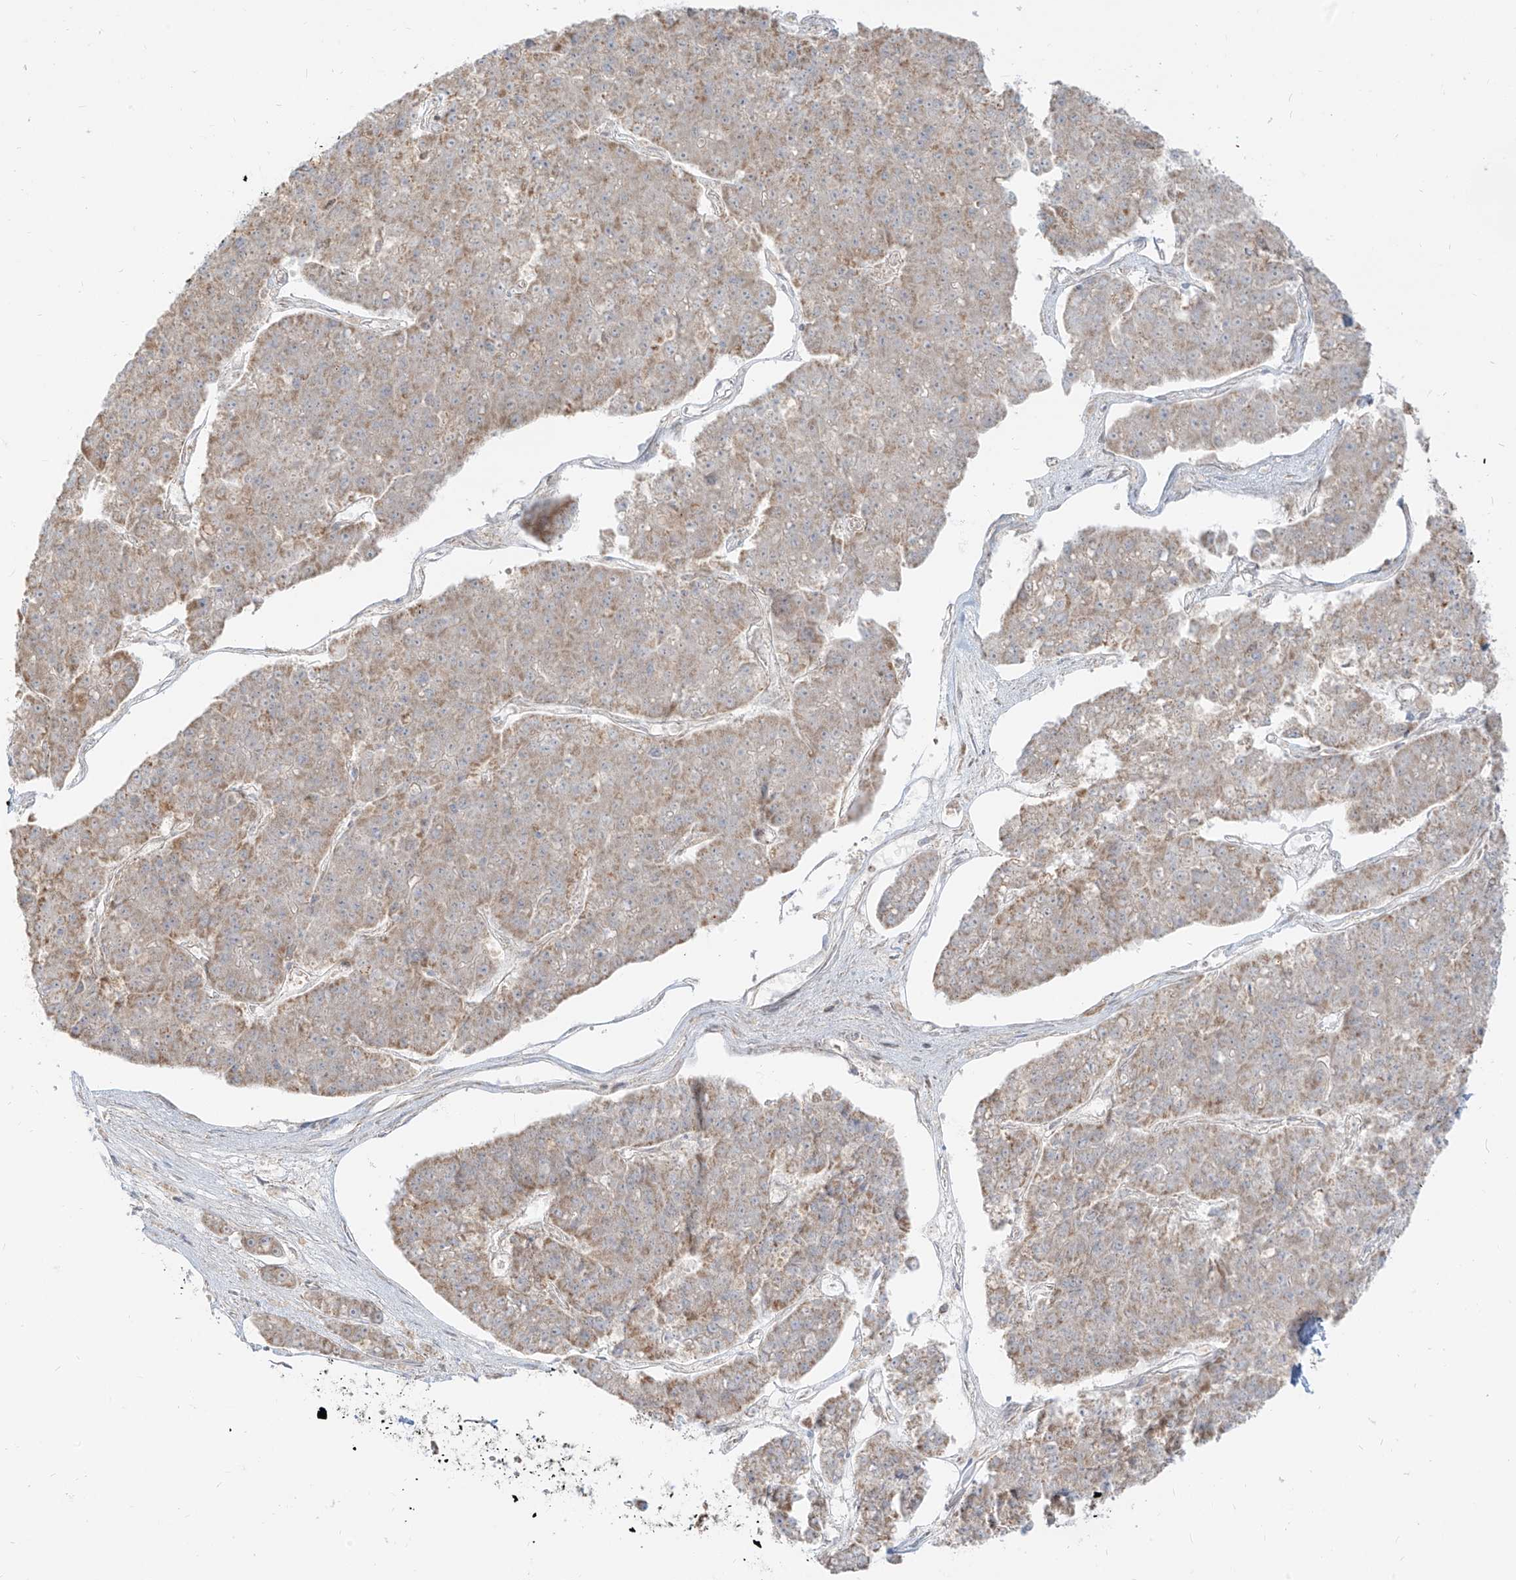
{"staining": {"intensity": "moderate", "quantity": ">75%", "location": "cytoplasmic/membranous"}, "tissue": "pancreatic cancer", "cell_type": "Tumor cells", "image_type": "cancer", "snomed": [{"axis": "morphology", "description": "Adenocarcinoma, NOS"}, {"axis": "topography", "description": "Pancreas"}], "caption": "Pancreatic adenocarcinoma stained with immunohistochemistry displays moderate cytoplasmic/membranous expression in approximately >75% of tumor cells. (Brightfield microscopy of DAB IHC at high magnification).", "gene": "ZIM3", "patient": {"sex": "male", "age": 50}}